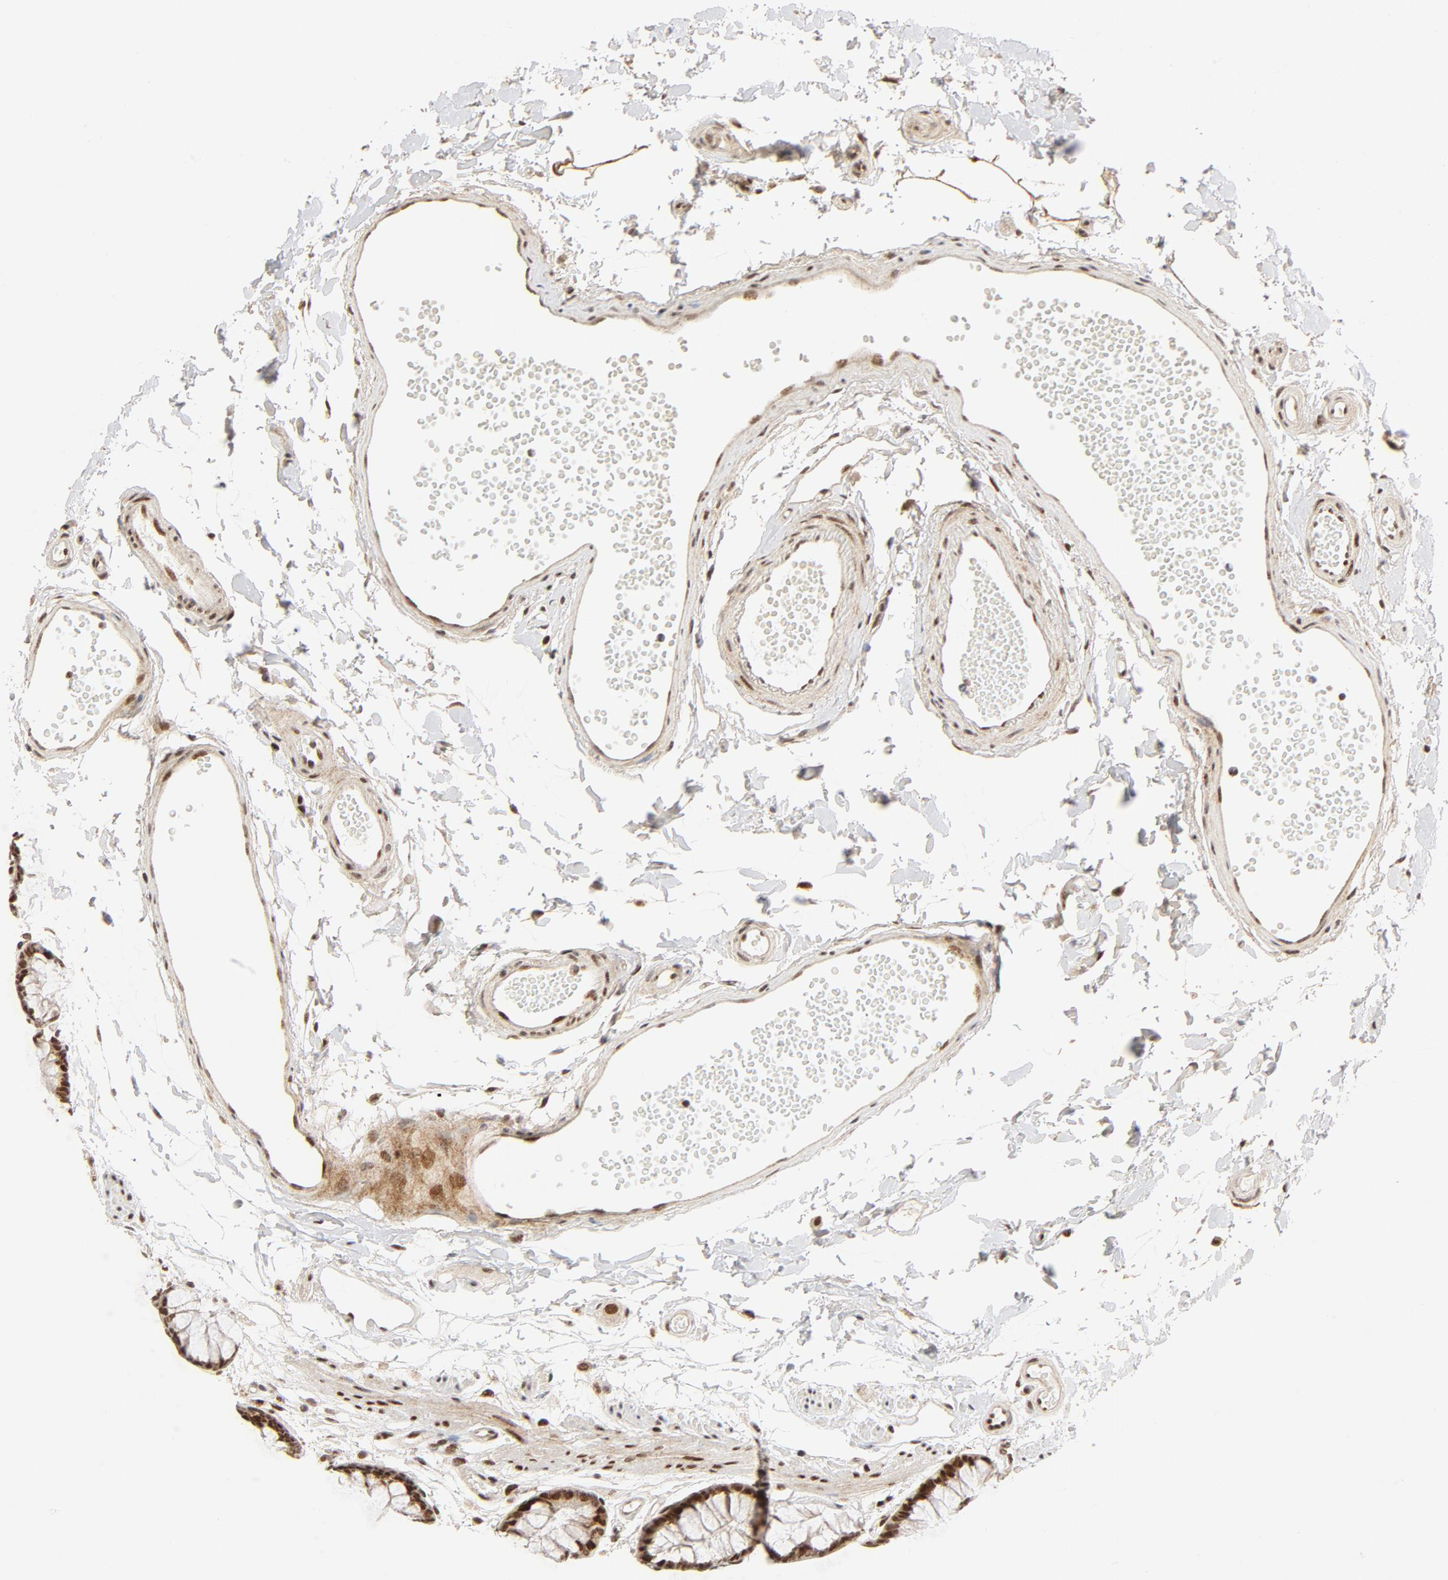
{"staining": {"intensity": "strong", "quantity": ">75%", "location": "nuclear"}, "tissue": "rectum", "cell_type": "Glandular cells", "image_type": "normal", "snomed": [{"axis": "morphology", "description": "Normal tissue, NOS"}, {"axis": "topography", "description": "Rectum"}], "caption": "The photomicrograph reveals staining of unremarkable rectum, revealing strong nuclear protein staining (brown color) within glandular cells. (Stains: DAB (3,3'-diaminobenzidine) in brown, nuclei in blue, Microscopy: brightfield microscopy at high magnification).", "gene": "GTF2I", "patient": {"sex": "female", "age": 66}}